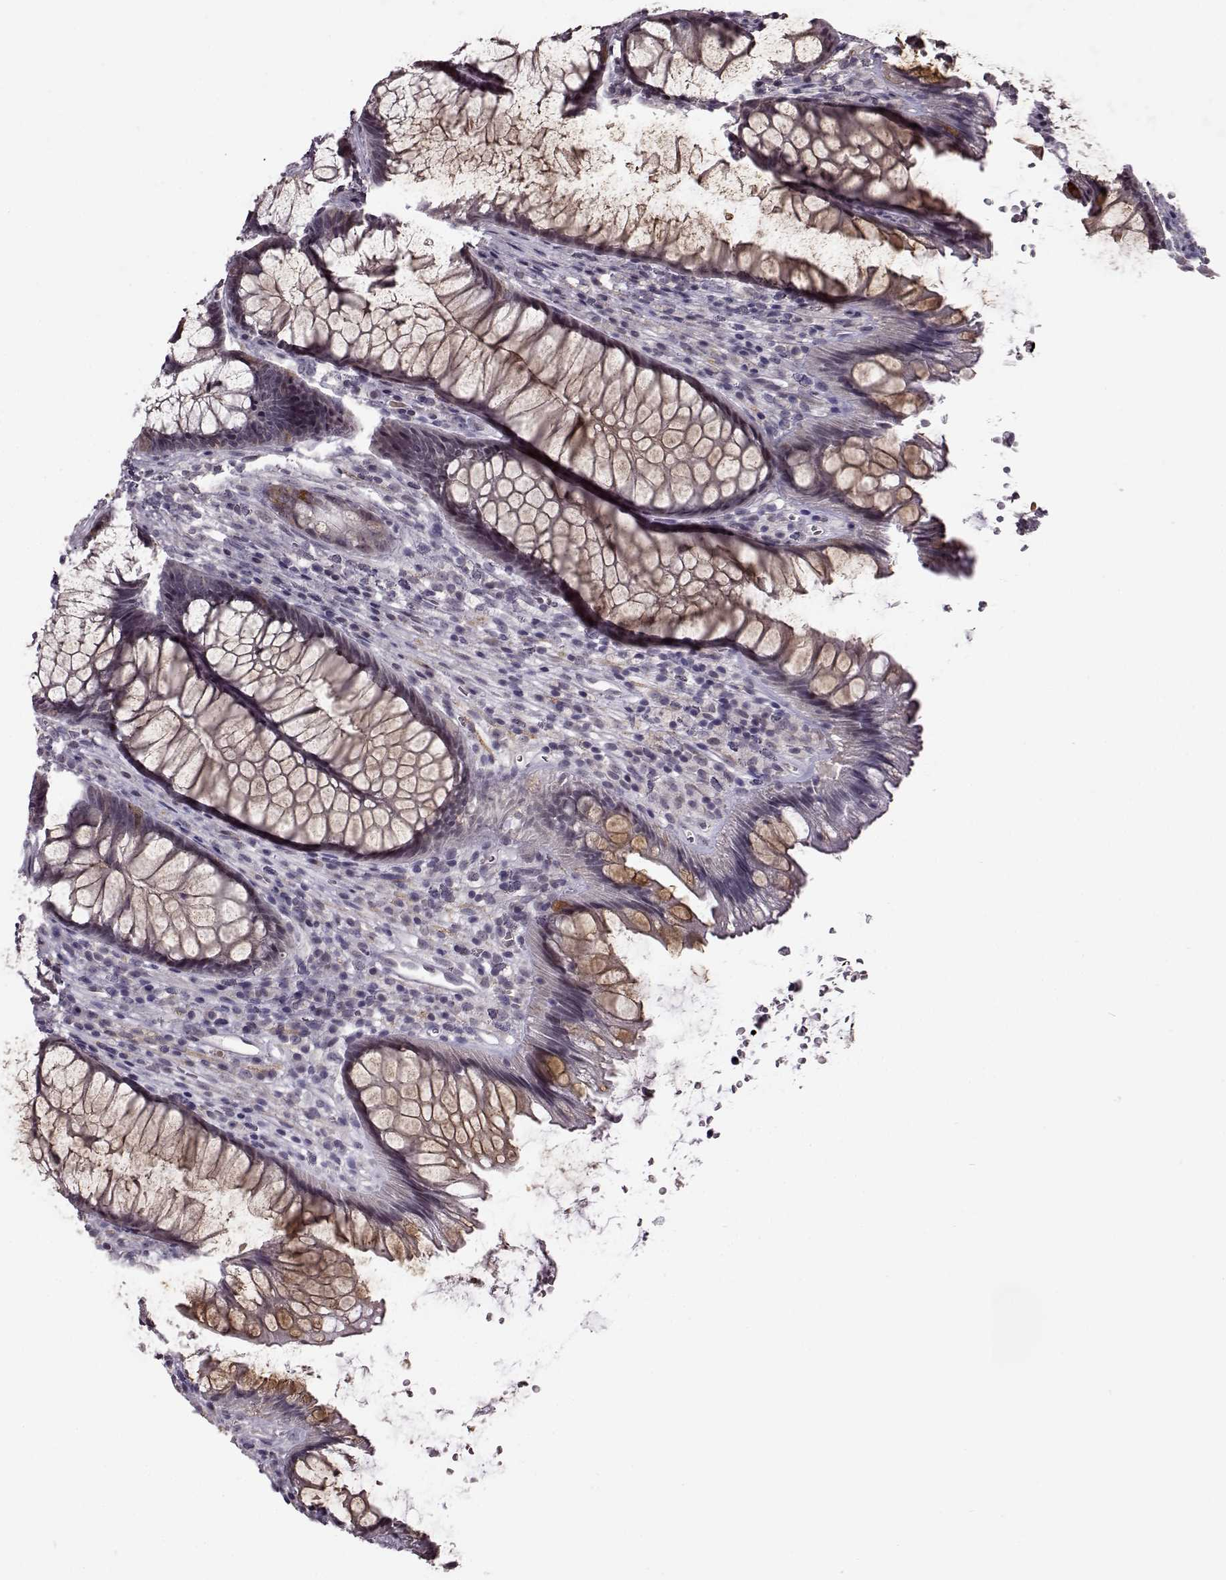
{"staining": {"intensity": "weak", "quantity": "<25%", "location": "cytoplasmic/membranous"}, "tissue": "rectum", "cell_type": "Glandular cells", "image_type": "normal", "snomed": [{"axis": "morphology", "description": "Normal tissue, NOS"}, {"axis": "topography", "description": "Smooth muscle"}, {"axis": "topography", "description": "Rectum"}], "caption": "Immunohistochemistry micrograph of unremarkable rectum: human rectum stained with DAB reveals no significant protein staining in glandular cells. (DAB IHC, high magnification).", "gene": "STX1A", "patient": {"sex": "male", "age": 53}}